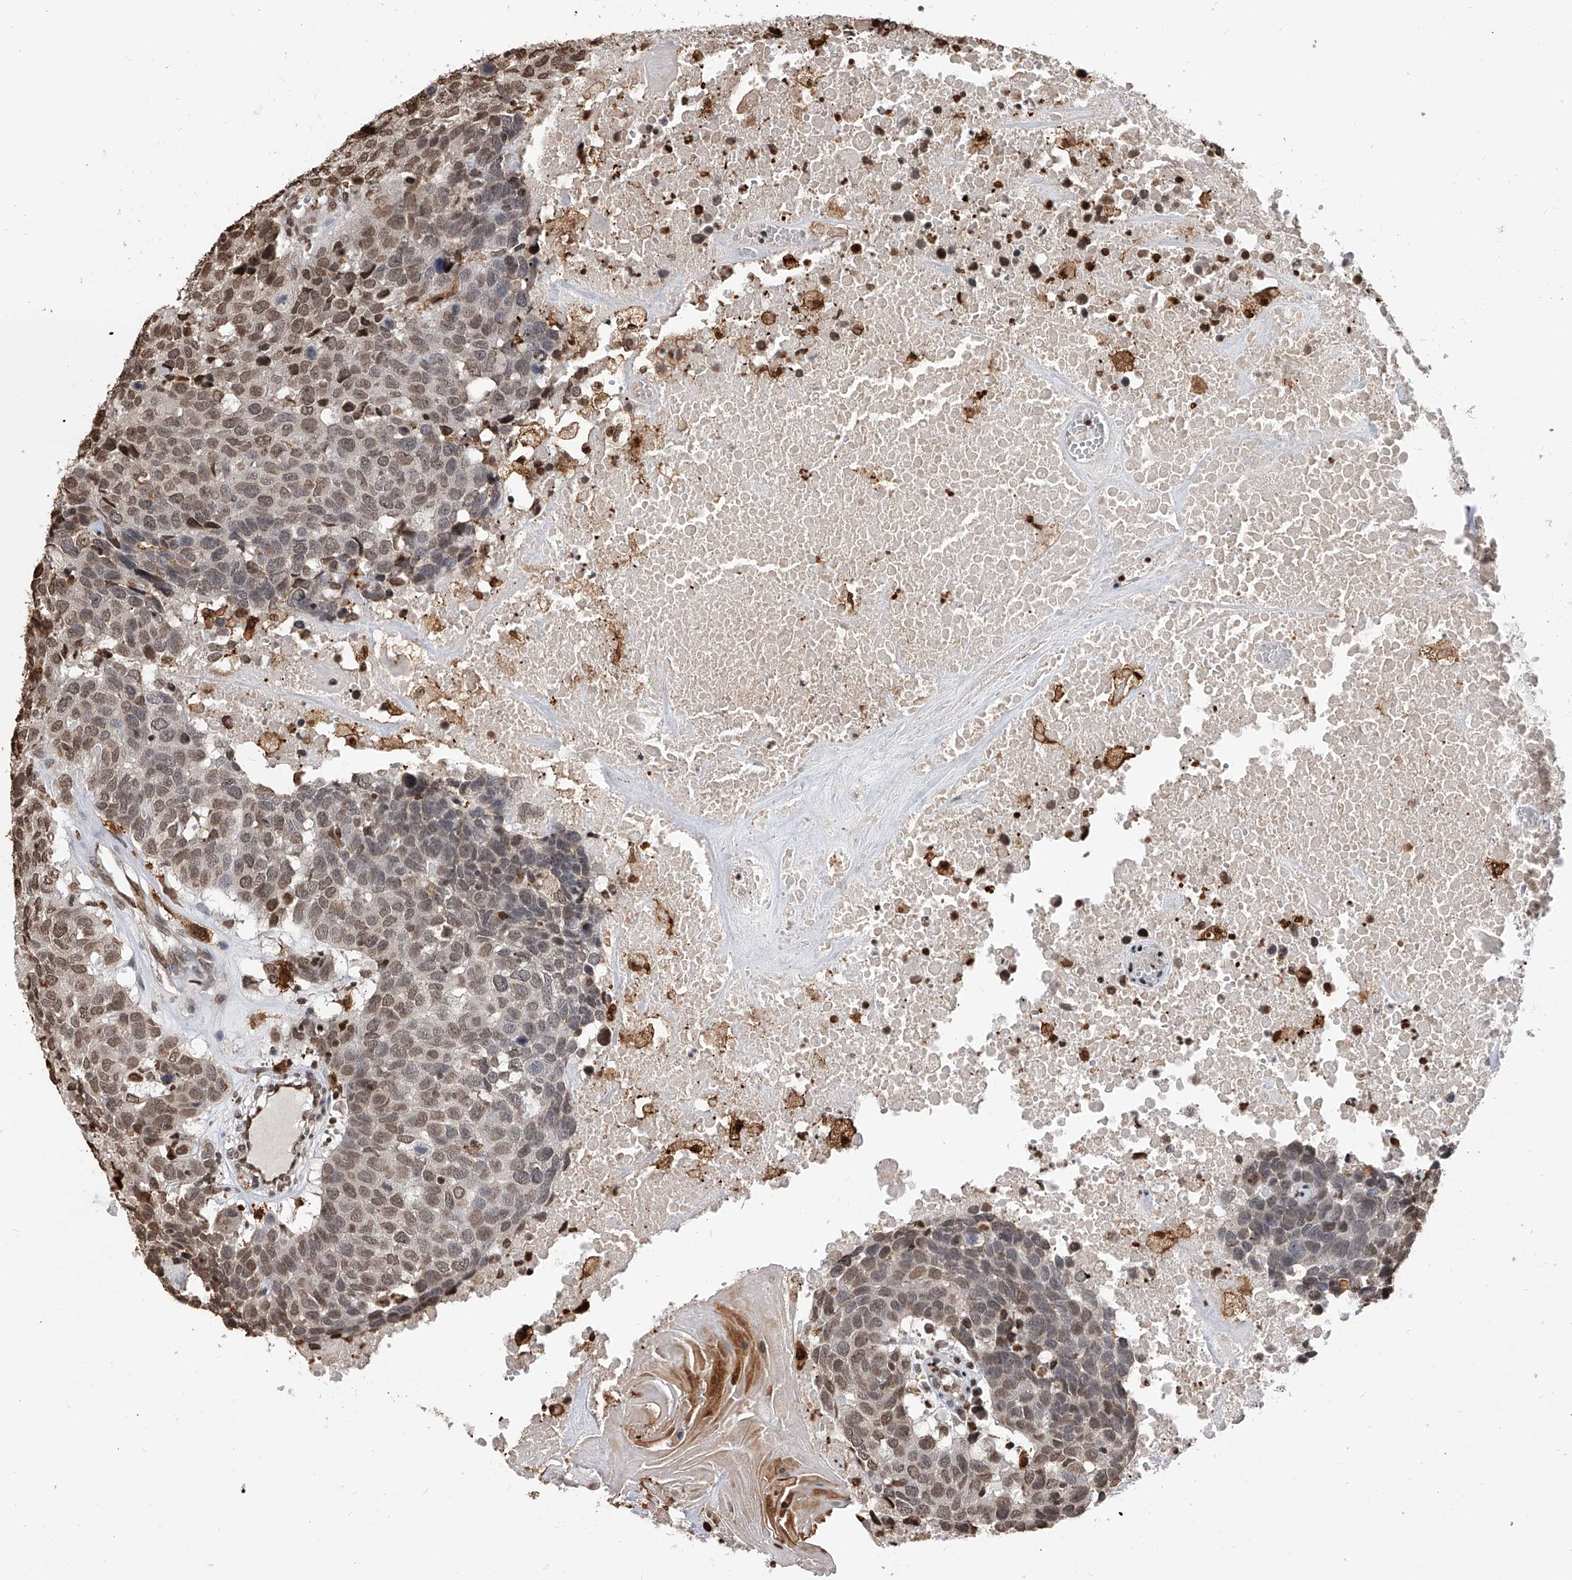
{"staining": {"intensity": "moderate", "quantity": "25%-75%", "location": "nuclear"}, "tissue": "head and neck cancer", "cell_type": "Tumor cells", "image_type": "cancer", "snomed": [{"axis": "morphology", "description": "Squamous cell carcinoma, NOS"}, {"axis": "topography", "description": "Head-Neck"}], "caption": "Moderate nuclear staining is identified in about 25%-75% of tumor cells in head and neck squamous cell carcinoma.", "gene": "CFAP410", "patient": {"sex": "male", "age": 66}}